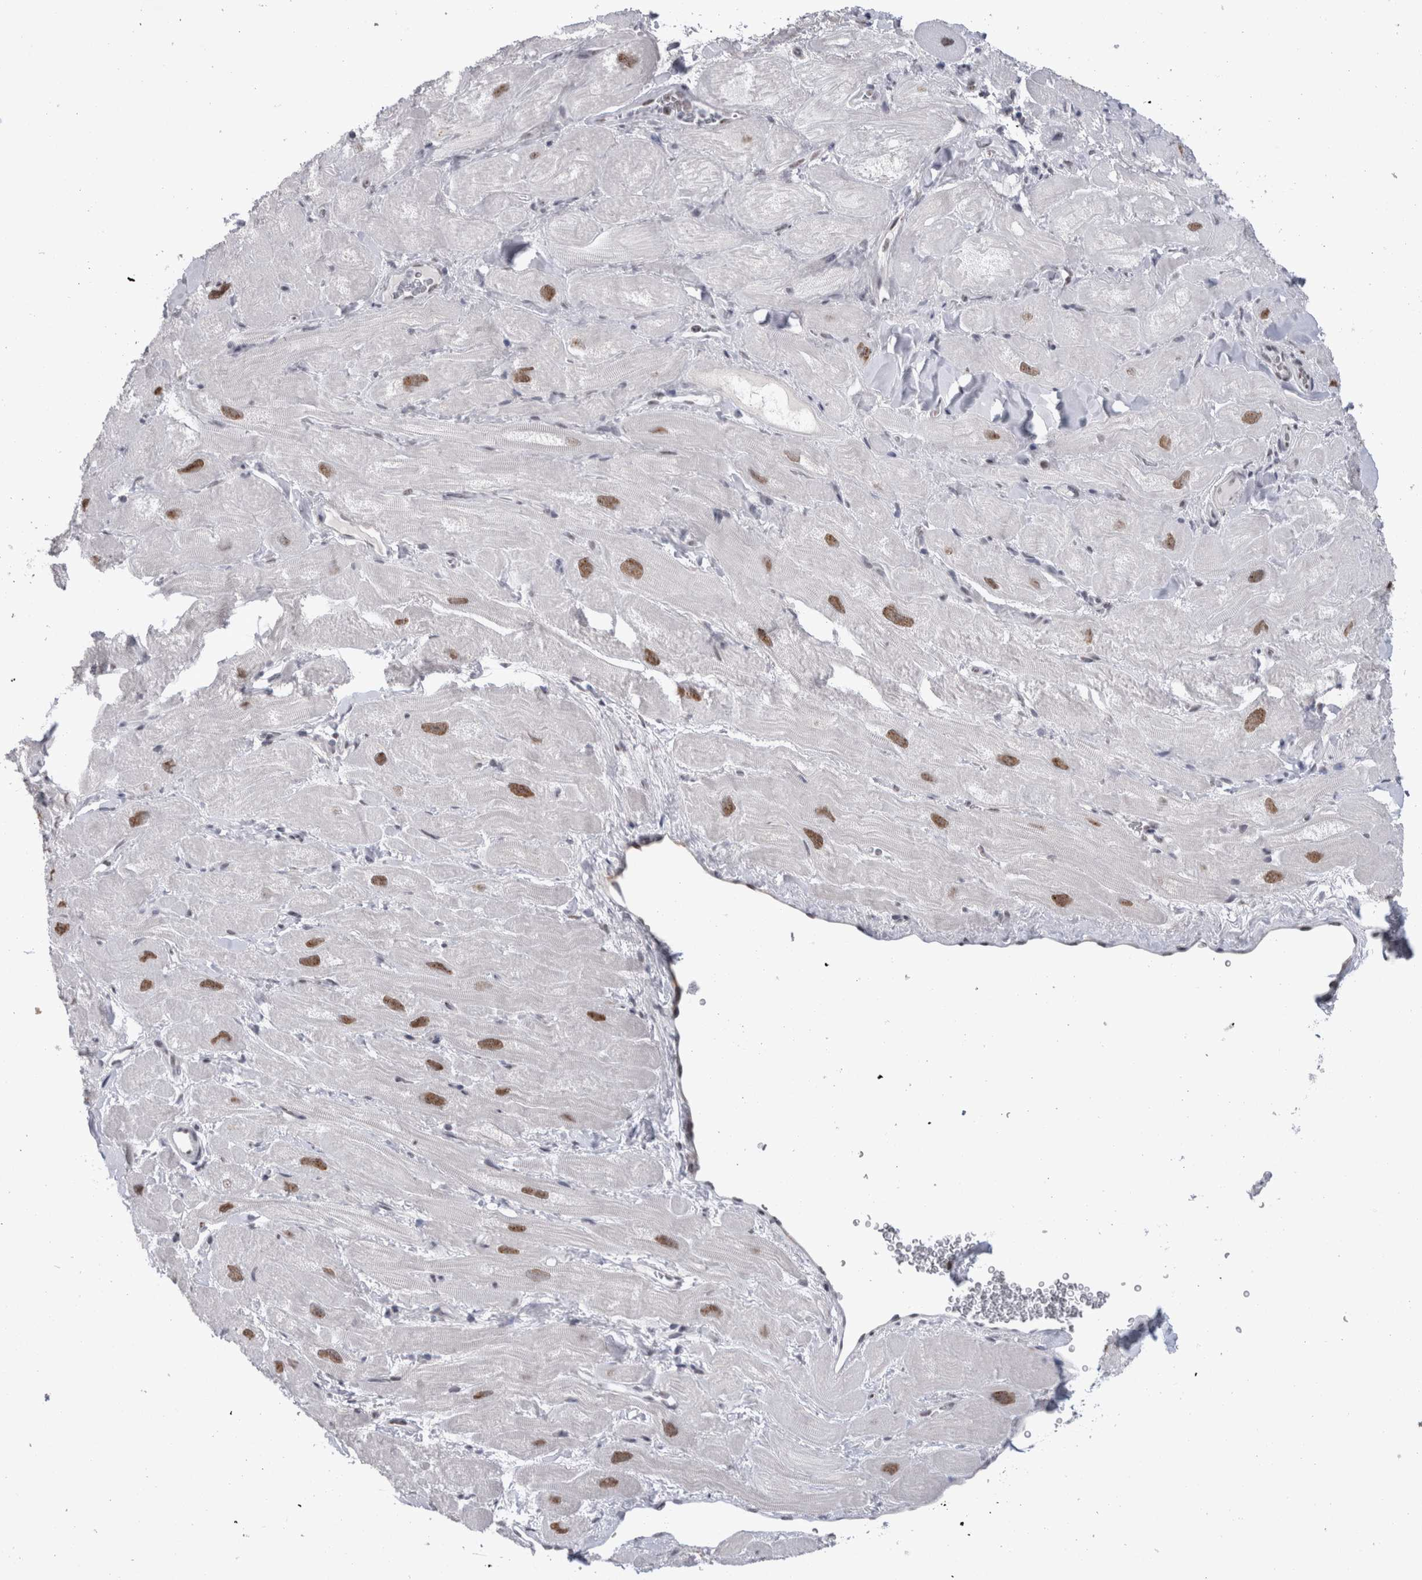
{"staining": {"intensity": "moderate", "quantity": "<25%", "location": "nuclear"}, "tissue": "heart muscle", "cell_type": "Cardiomyocytes", "image_type": "normal", "snomed": [{"axis": "morphology", "description": "Normal tissue, NOS"}, {"axis": "topography", "description": "Heart"}], "caption": "Cardiomyocytes reveal low levels of moderate nuclear expression in about <25% of cells in unremarkable heart muscle. The protein is stained brown, and the nuclei are stained in blue (DAB IHC with brightfield microscopy, high magnification).", "gene": "API5", "patient": {"sex": "male", "age": 49}}